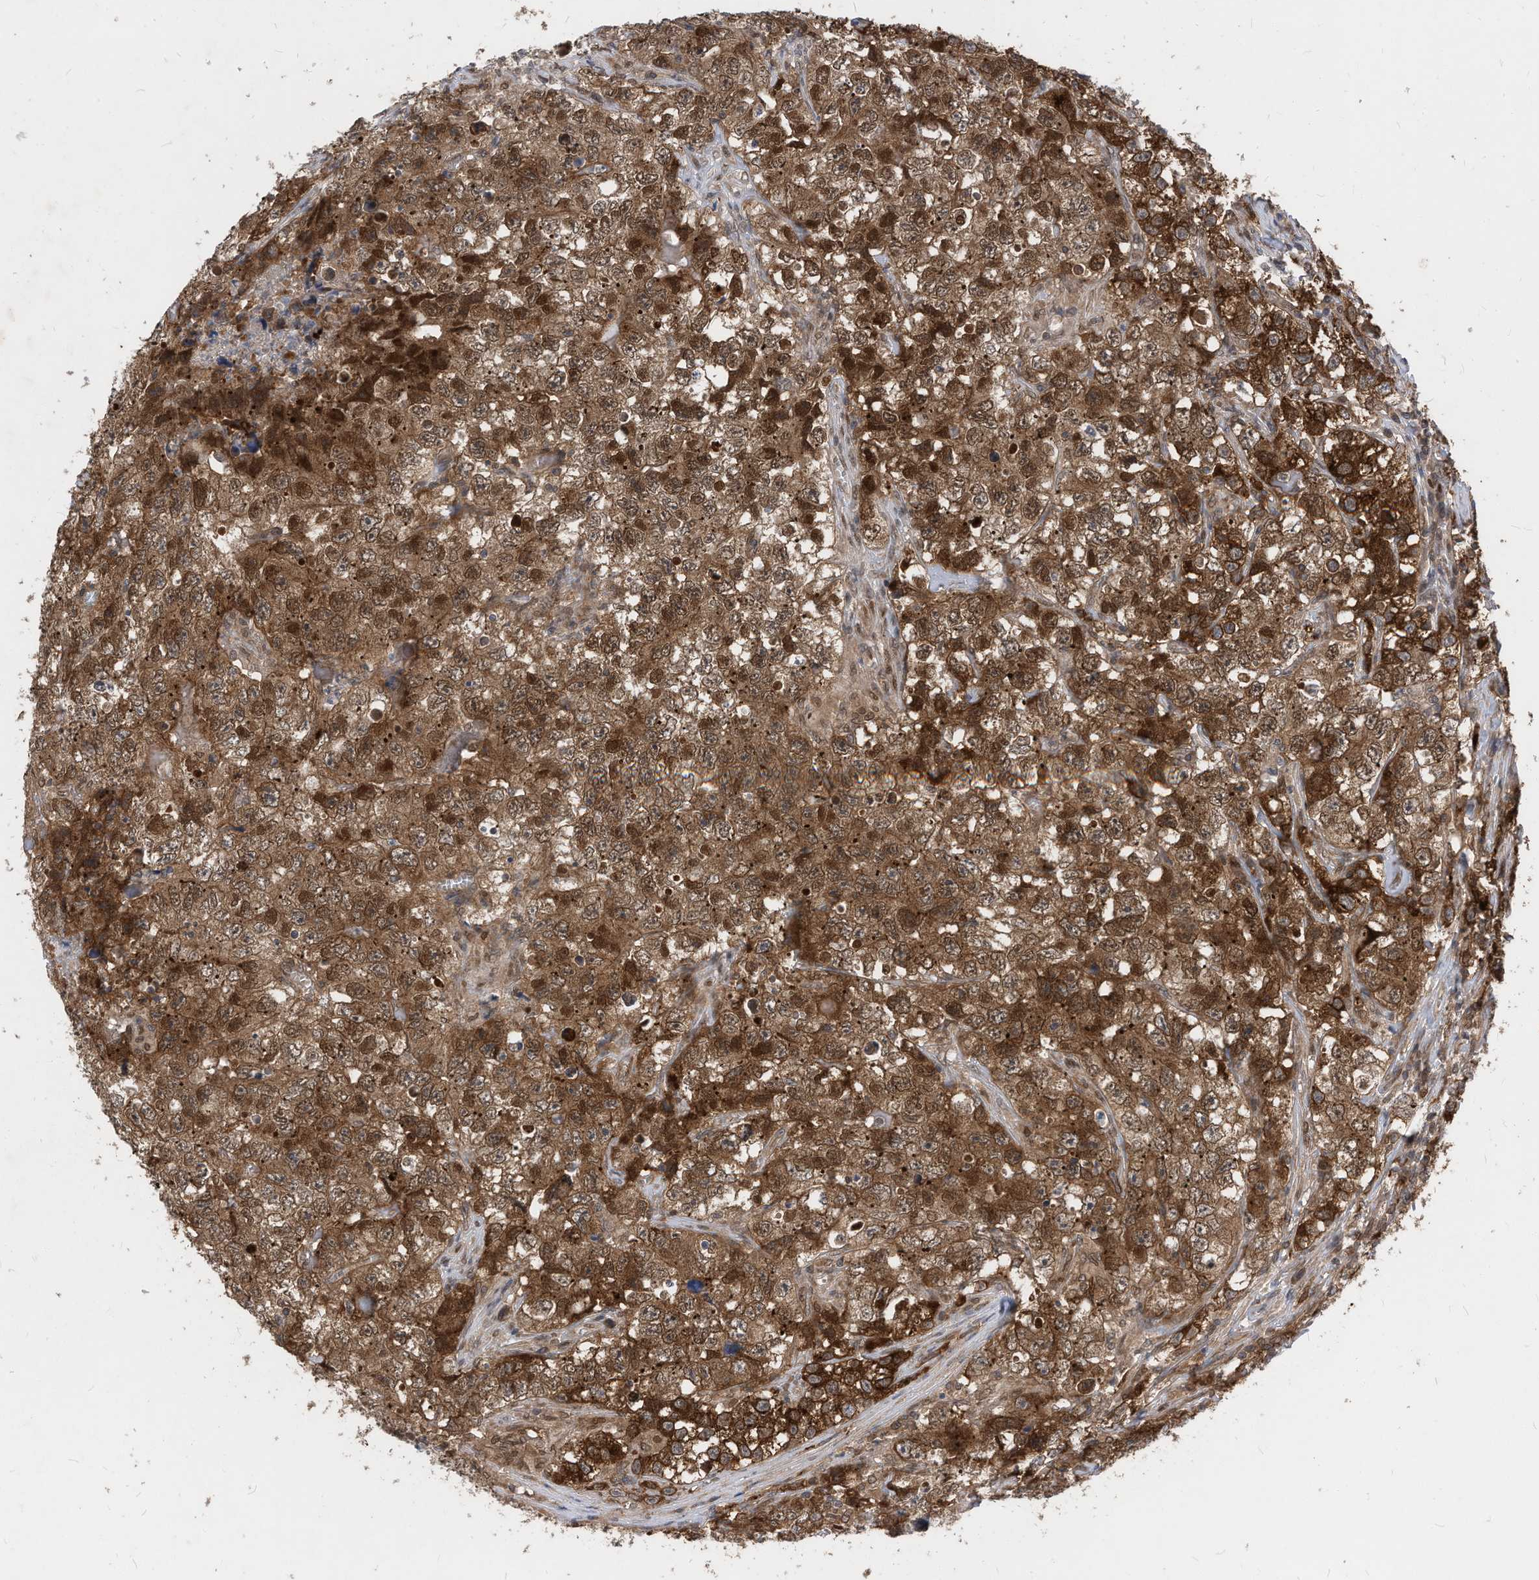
{"staining": {"intensity": "strong", "quantity": ">75%", "location": "cytoplasmic/membranous"}, "tissue": "testis cancer", "cell_type": "Tumor cells", "image_type": "cancer", "snomed": [{"axis": "morphology", "description": "Seminoma, NOS"}, {"axis": "morphology", "description": "Carcinoma, Embryonal, NOS"}, {"axis": "topography", "description": "Testis"}], "caption": "Immunohistochemical staining of human testis seminoma exhibits strong cytoplasmic/membranous protein staining in approximately >75% of tumor cells. The protein of interest is shown in brown color, while the nuclei are stained blue.", "gene": "KPNB1", "patient": {"sex": "male", "age": 43}}